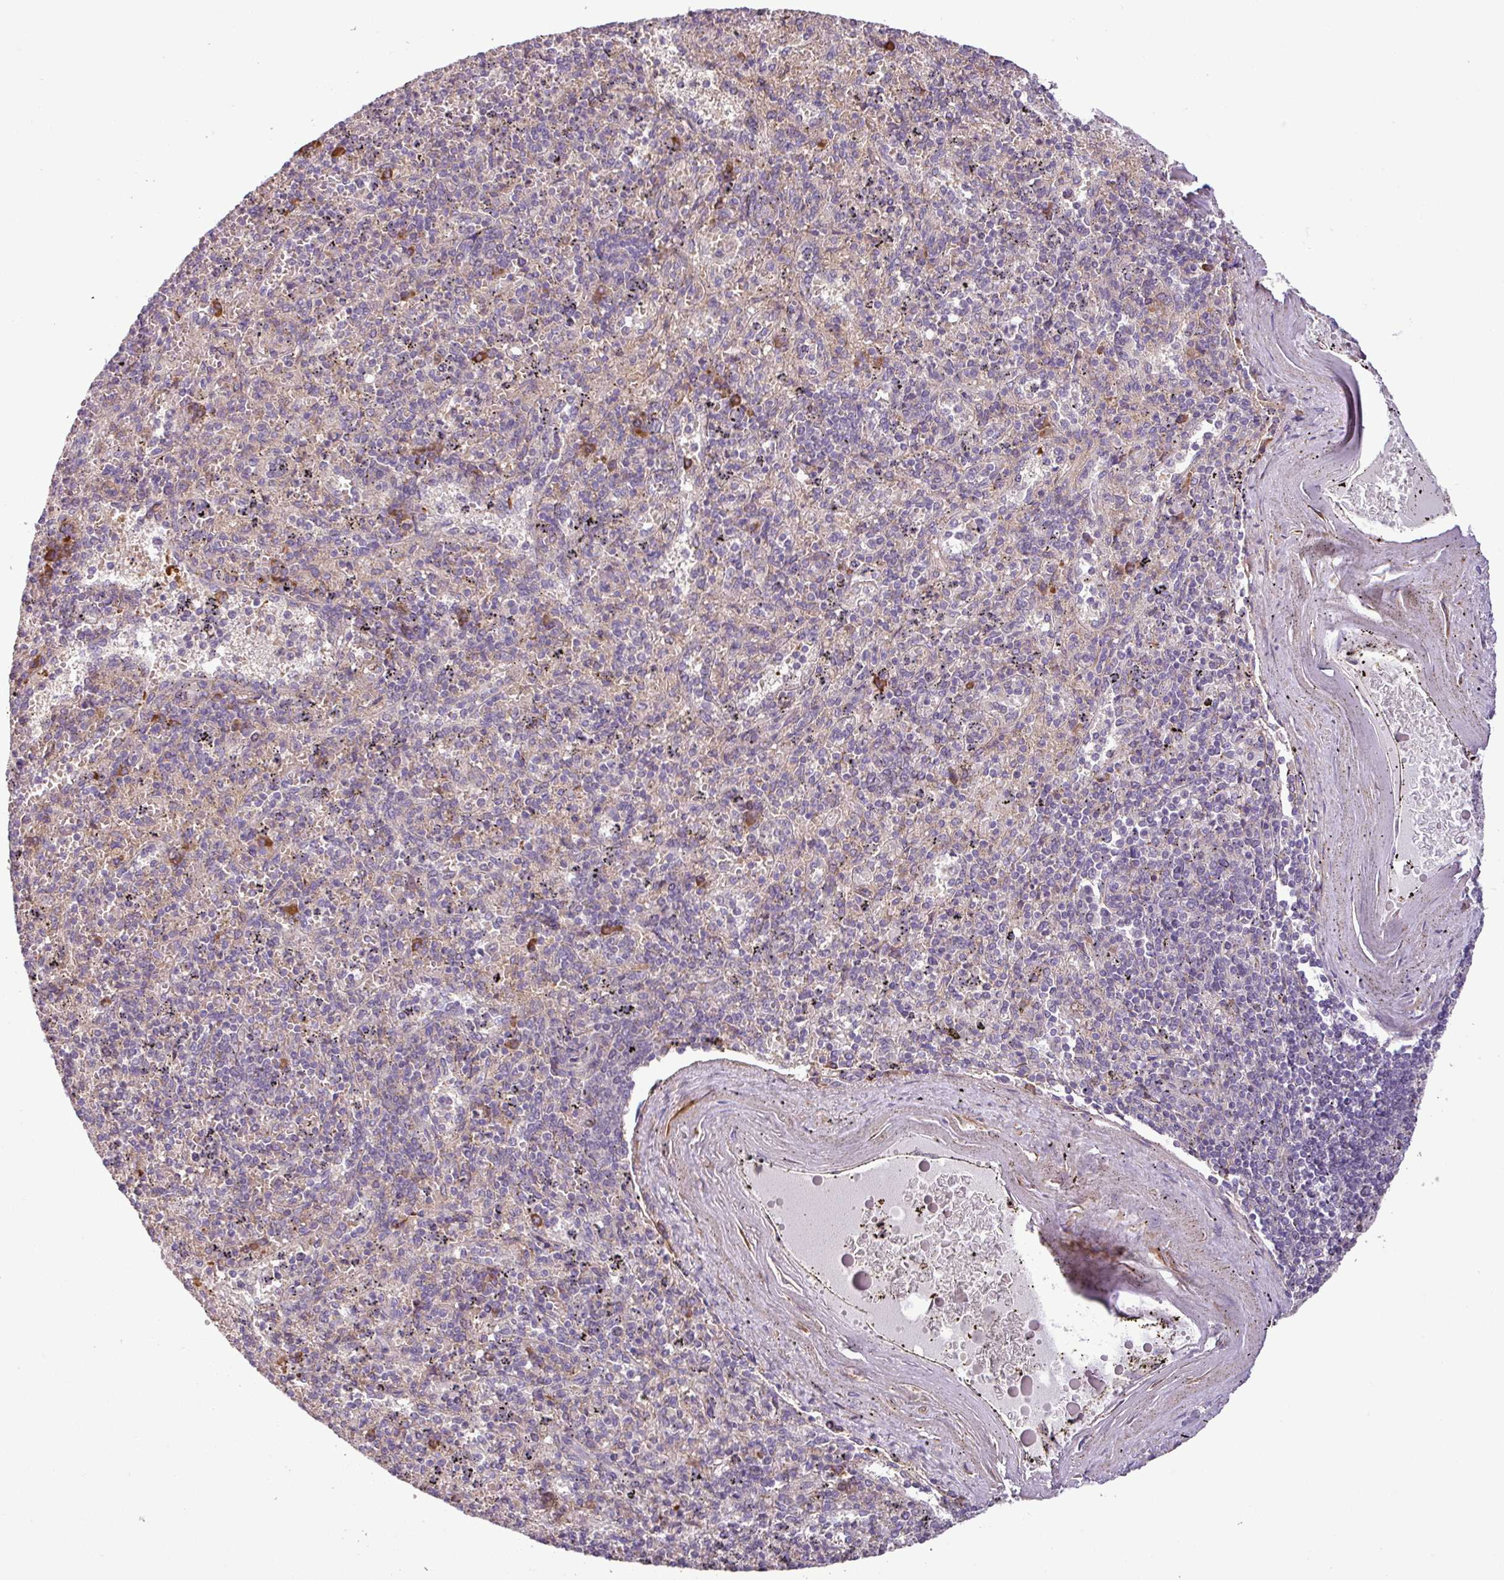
{"staining": {"intensity": "negative", "quantity": "none", "location": "none"}, "tissue": "spleen", "cell_type": "Cells in red pulp", "image_type": "normal", "snomed": [{"axis": "morphology", "description": "Normal tissue, NOS"}, {"axis": "topography", "description": "Spleen"}], "caption": "This is an immunohistochemistry photomicrograph of unremarkable spleen. There is no staining in cells in red pulp.", "gene": "MOCS3", "patient": {"sex": "male", "age": 82}}